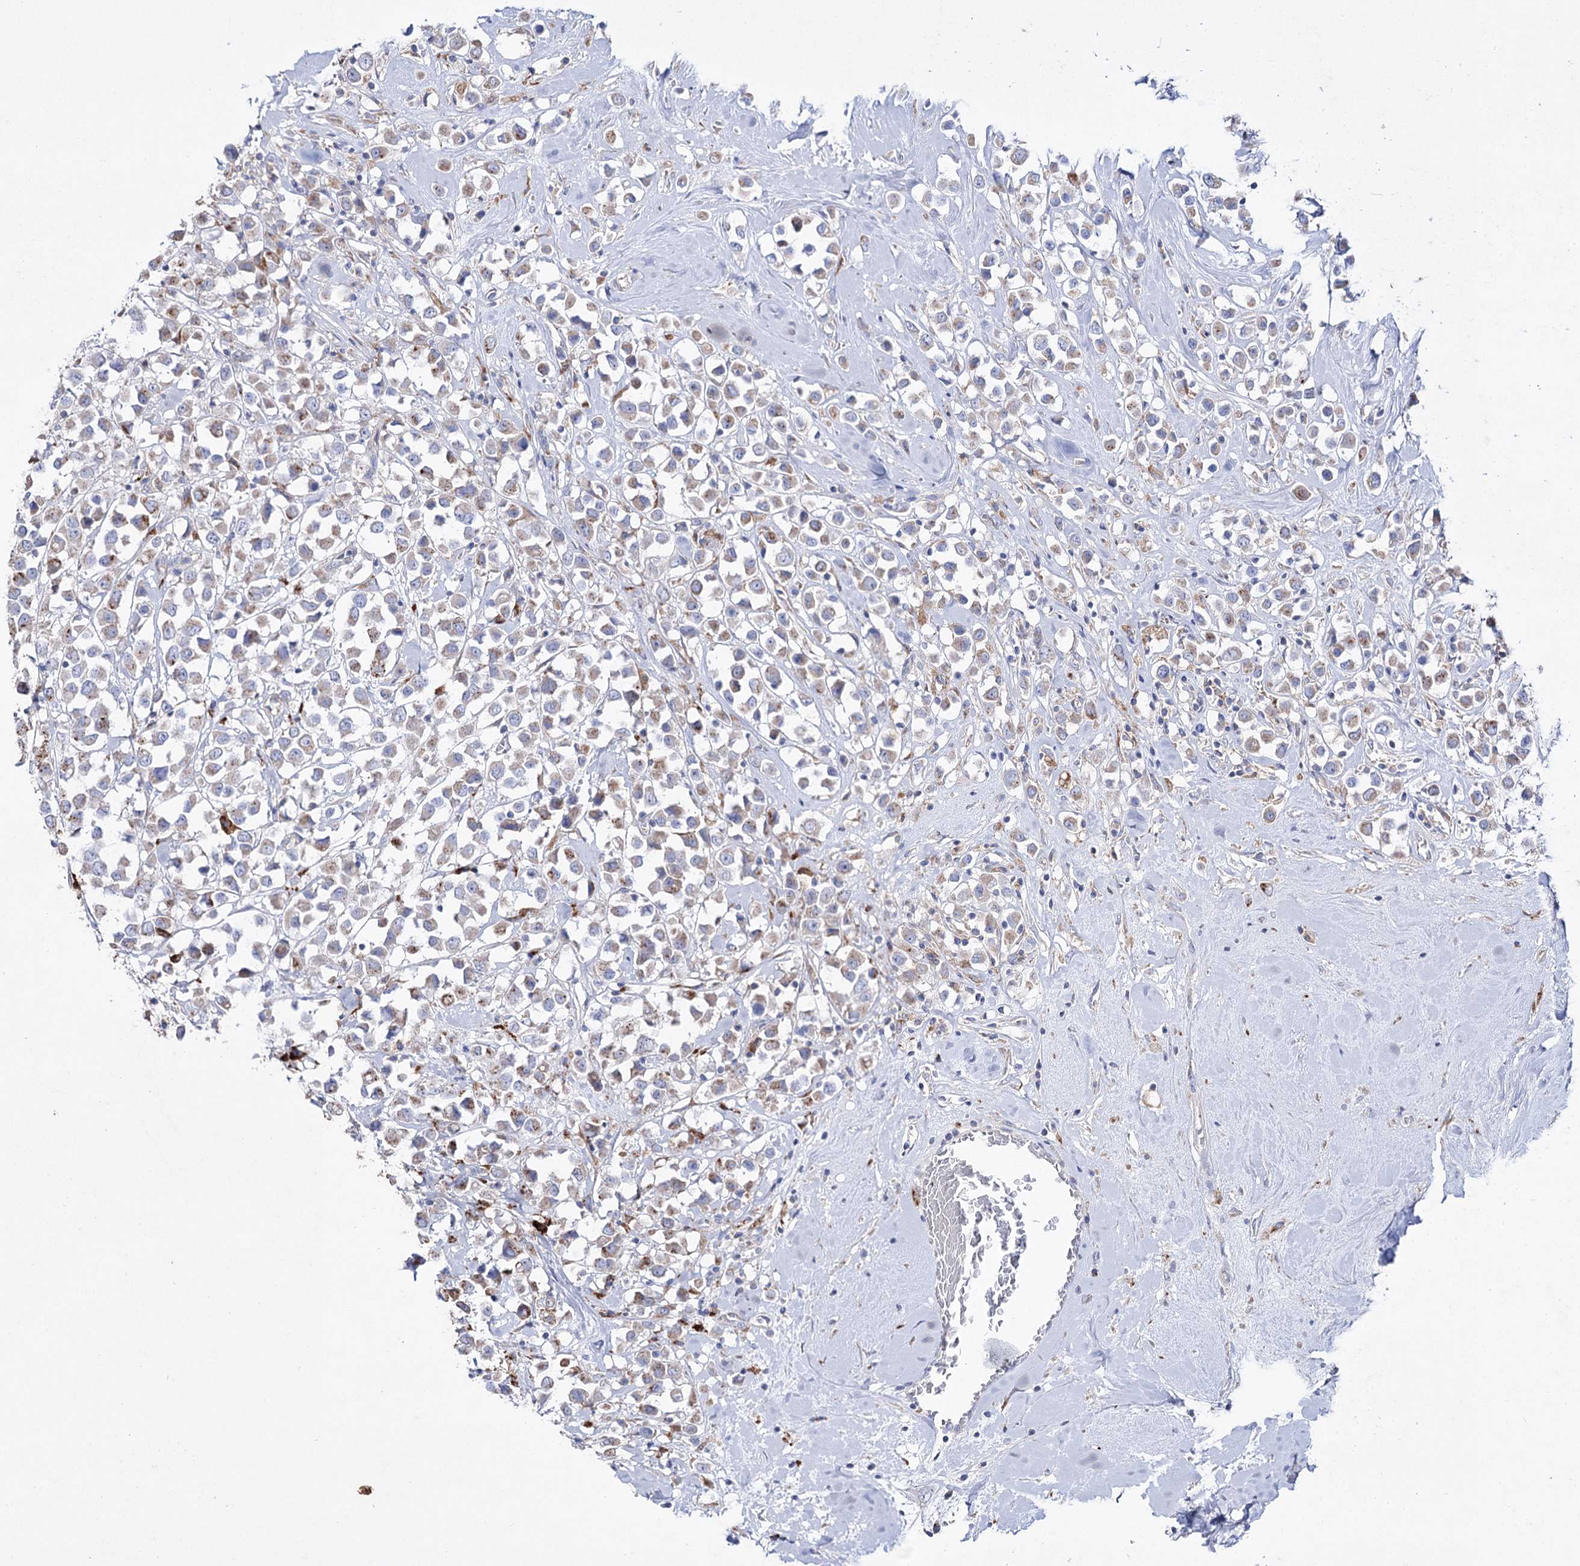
{"staining": {"intensity": "moderate", "quantity": "<25%", "location": "cytoplasmic/membranous"}, "tissue": "breast cancer", "cell_type": "Tumor cells", "image_type": "cancer", "snomed": [{"axis": "morphology", "description": "Duct carcinoma"}, {"axis": "topography", "description": "Breast"}], "caption": "Protein staining exhibits moderate cytoplasmic/membranous positivity in about <25% of tumor cells in breast intraductal carcinoma.", "gene": "NAGLU", "patient": {"sex": "female", "age": 61}}